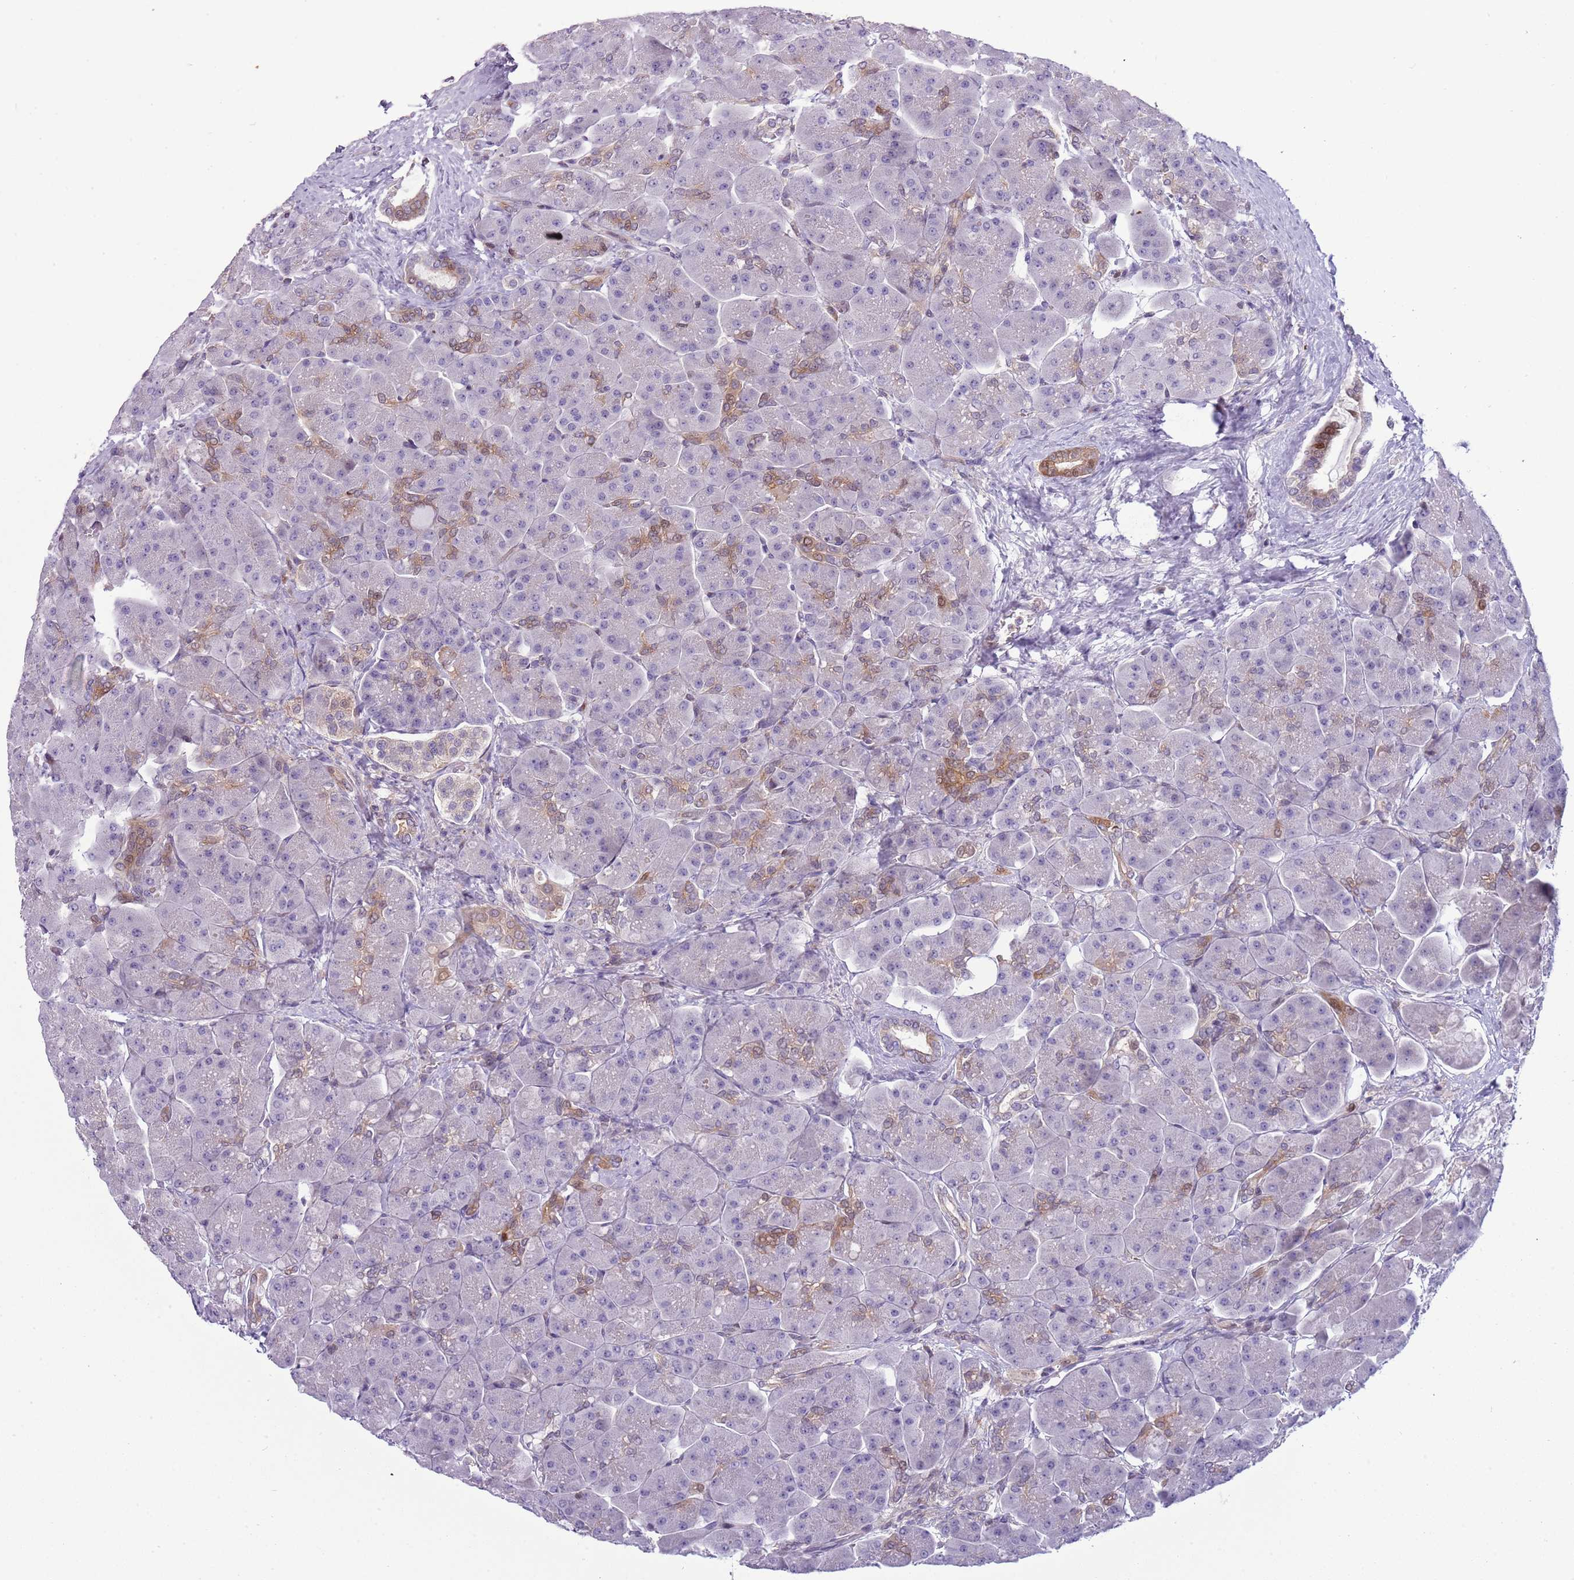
{"staining": {"intensity": "moderate", "quantity": "<25%", "location": "cytoplasmic/membranous,nuclear"}, "tissue": "pancreas", "cell_type": "Exocrine glandular cells", "image_type": "normal", "snomed": [{"axis": "morphology", "description": "Normal tissue, NOS"}, {"axis": "topography", "description": "Pancreas"}], "caption": "This is a histology image of IHC staining of unremarkable pancreas, which shows moderate positivity in the cytoplasmic/membranous,nuclear of exocrine glandular cells.", "gene": "NBPF4", "patient": {"sex": "male", "age": 66}}